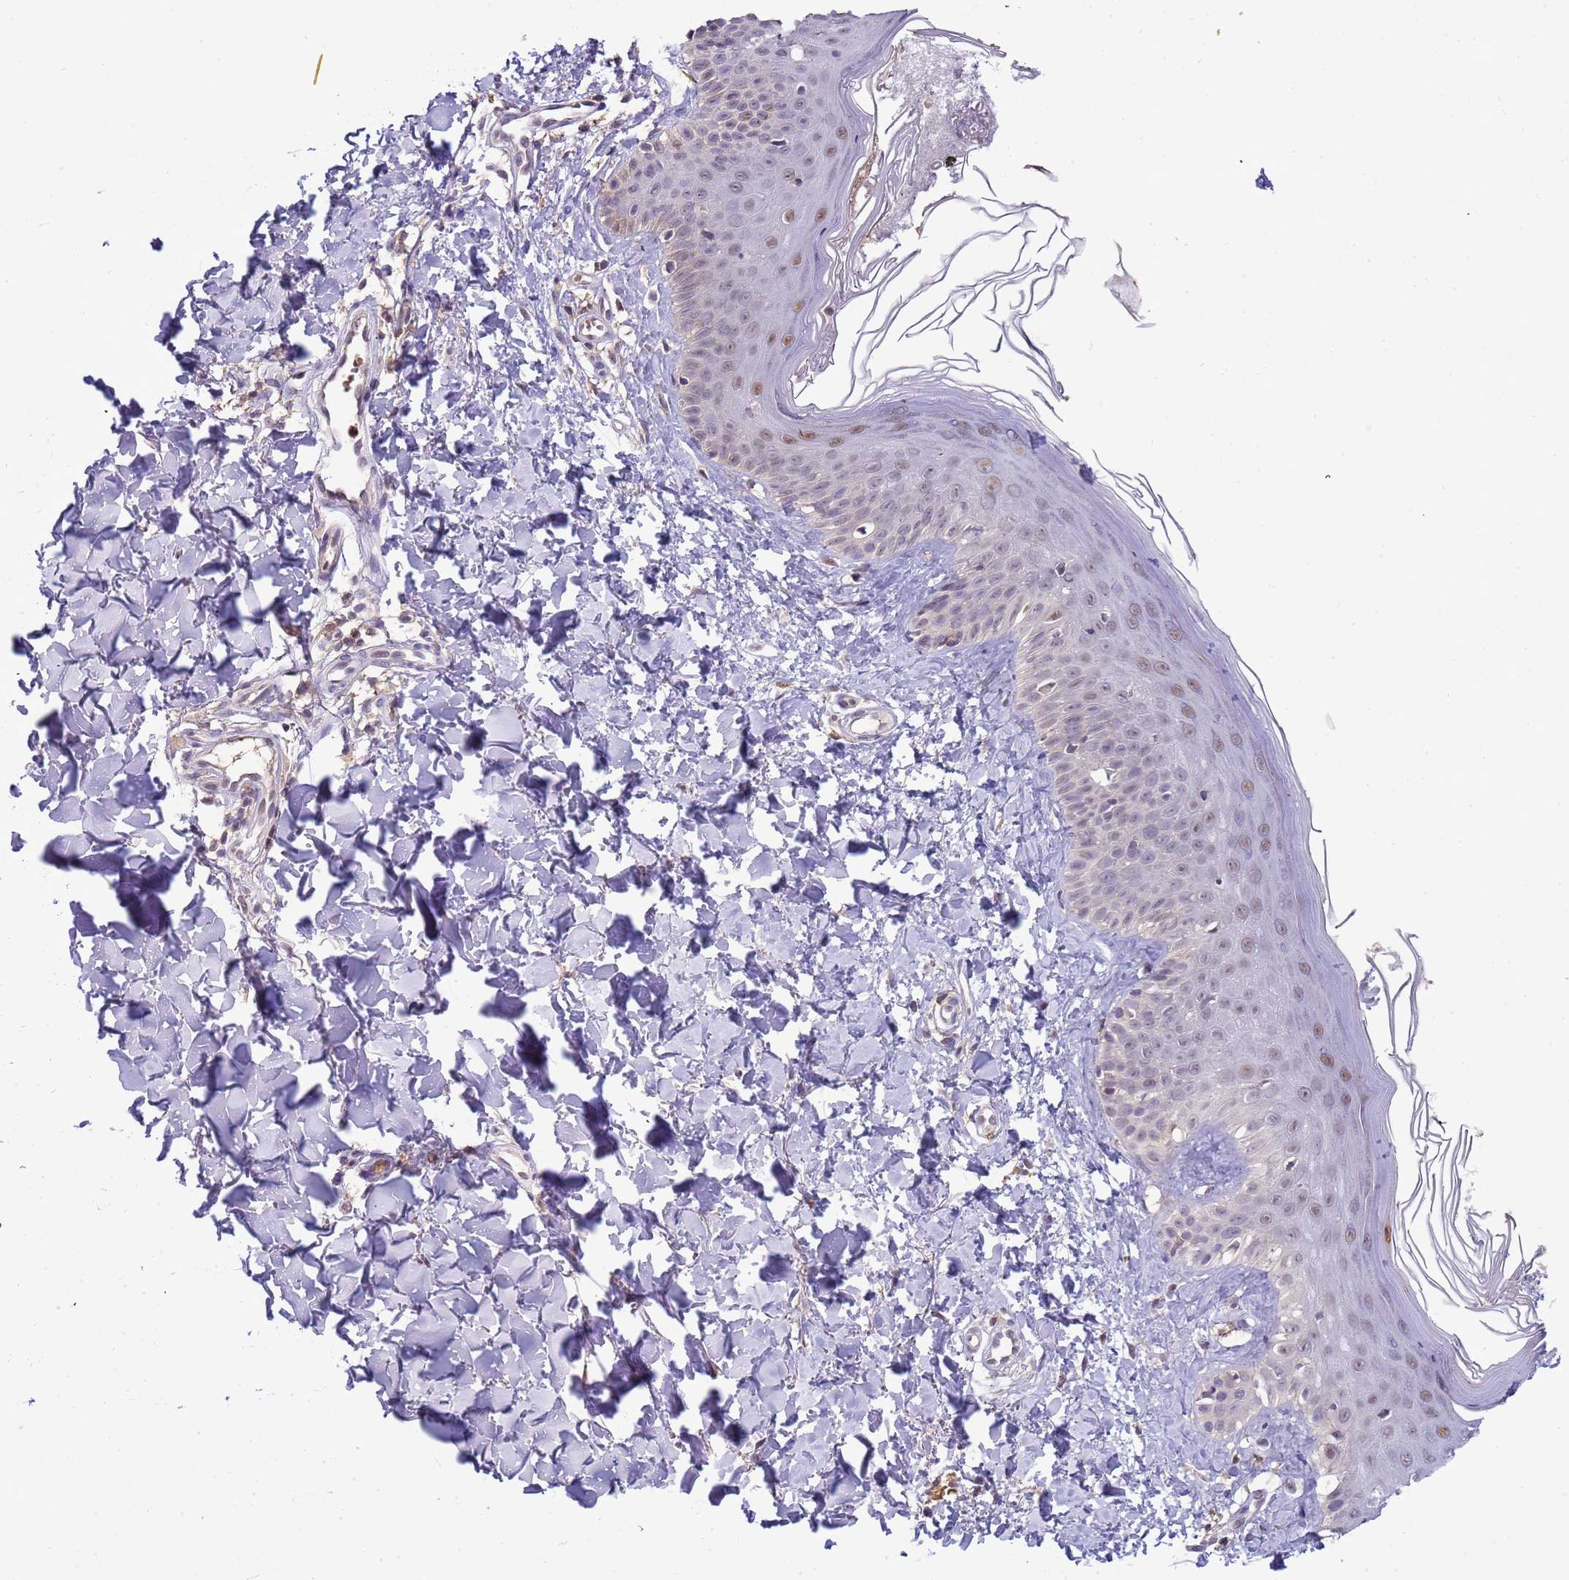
{"staining": {"intensity": "negative", "quantity": "none", "location": "none"}, "tissue": "skin", "cell_type": "Fibroblasts", "image_type": "normal", "snomed": [{"axis": "morphology", "description": "Normal tissue, NOS"}, {"axis": "topography", "description": "Skin"}], "caption": "A high-resolution histopathology image shows immunohistochemistry (IHC) staining of normal skin, which reveals no significant expression in fibroblasts. (DAB (3,3'-diaminobenzidine) immunohistochemistry, high magnification).", "gene": "CD53", "patient": {"sex": "male", "age": 52}}